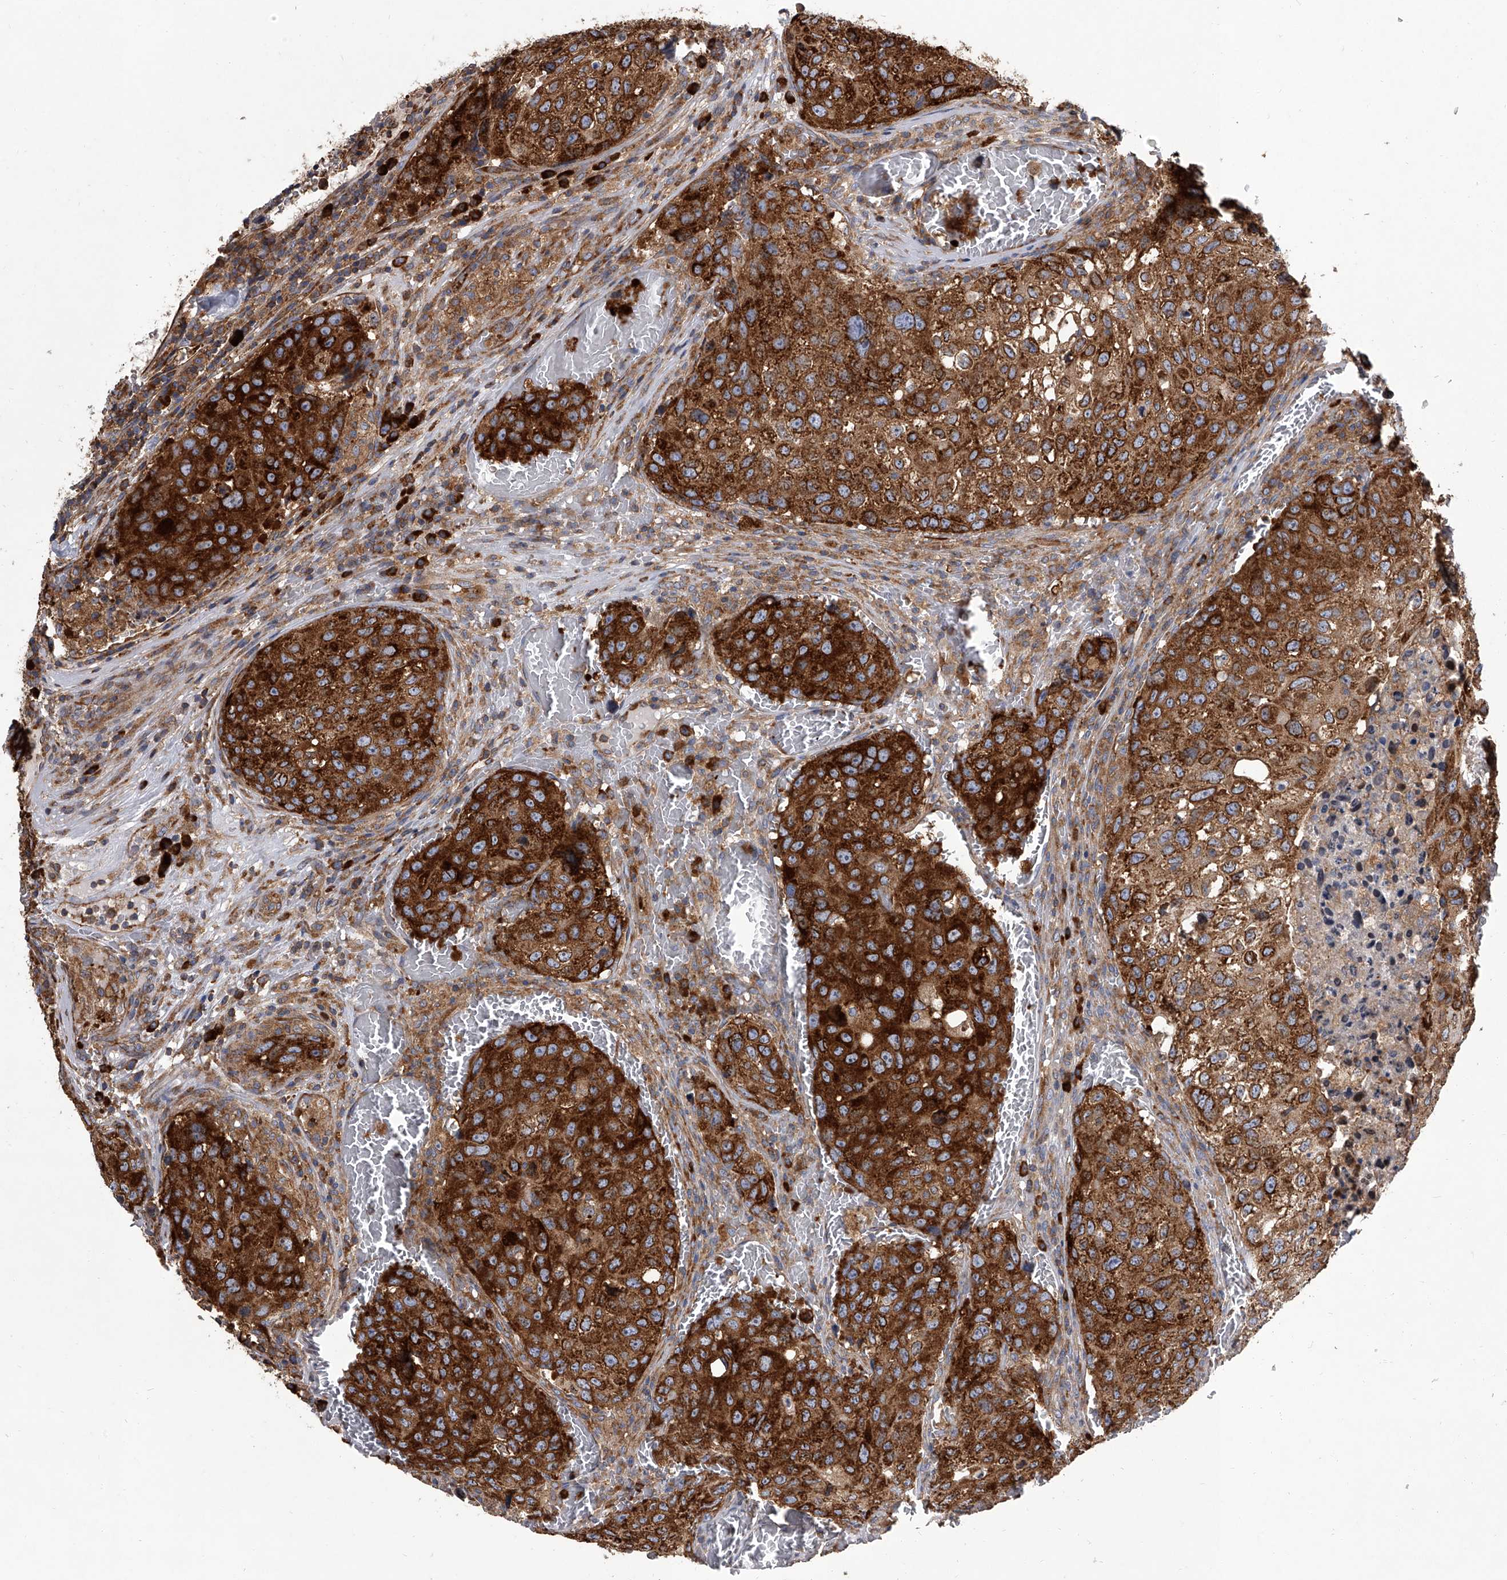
{"staining": {"intensity": "strong", "quantity": ">75%", "location": "cytoplasmic/membranous"}, "tissue": "urothelial cancer", "cell_type": "Tumor cells", "image_type": "cancer", "snomed": [{"axis": "morphology", "description": "Urothelial carcinoma, High grade"}, {"axis": "topography", "description": "Lymph node"}, {"axis": "topography", "description": "Urinary bladder"}], "caption": "Immunohistochemical staining of urothelial cancer demonstrates high levels of strong cytoplasmic/membranous positivity in approximately >75% of tumor cells. (brown staining indicates protein expression, while blue staining denotes nuclei).", "gene": "EIF2S2", "patient": {"sex": "male", "age": 51}}